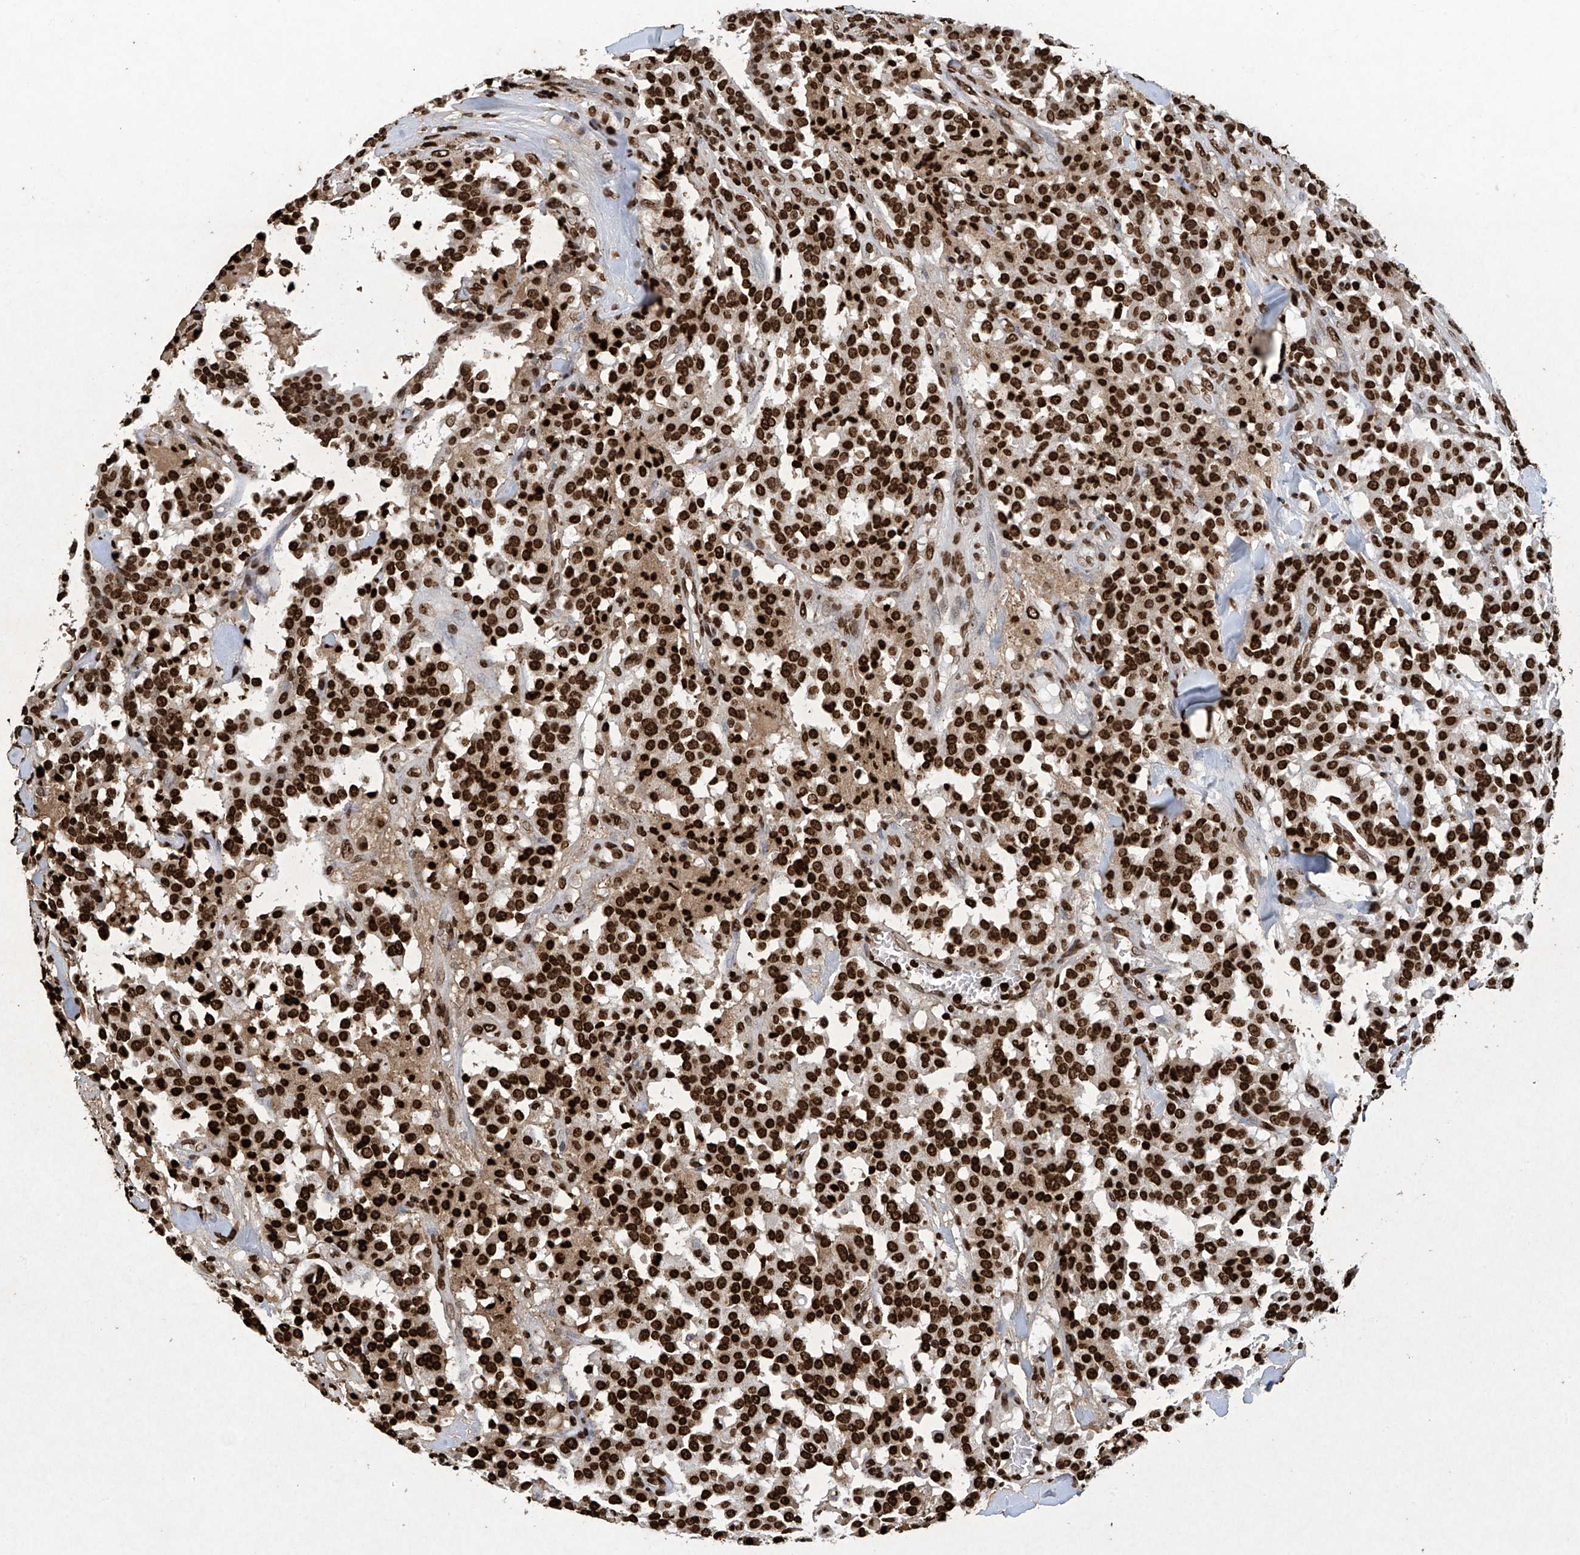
{"staining": {"intensity": "strong", "quantity": ">75%", "location": "nuclear"}, "tissue": "carcinoid", "cell_type": "Tumor cells", "image_type": "cancer", "snomed": [{"axis": "morphology", "description": "Carcinoid, malignant, NOS"}, {"axis": "topography", "description": "Lung"}], "caption": "A micrograph of human carcinoid stained for a protein demonstrates strong nuclear brown staining in tumor cells.", "gene": "H3-3A", "patient": {"sex": "male", "age": 30}}